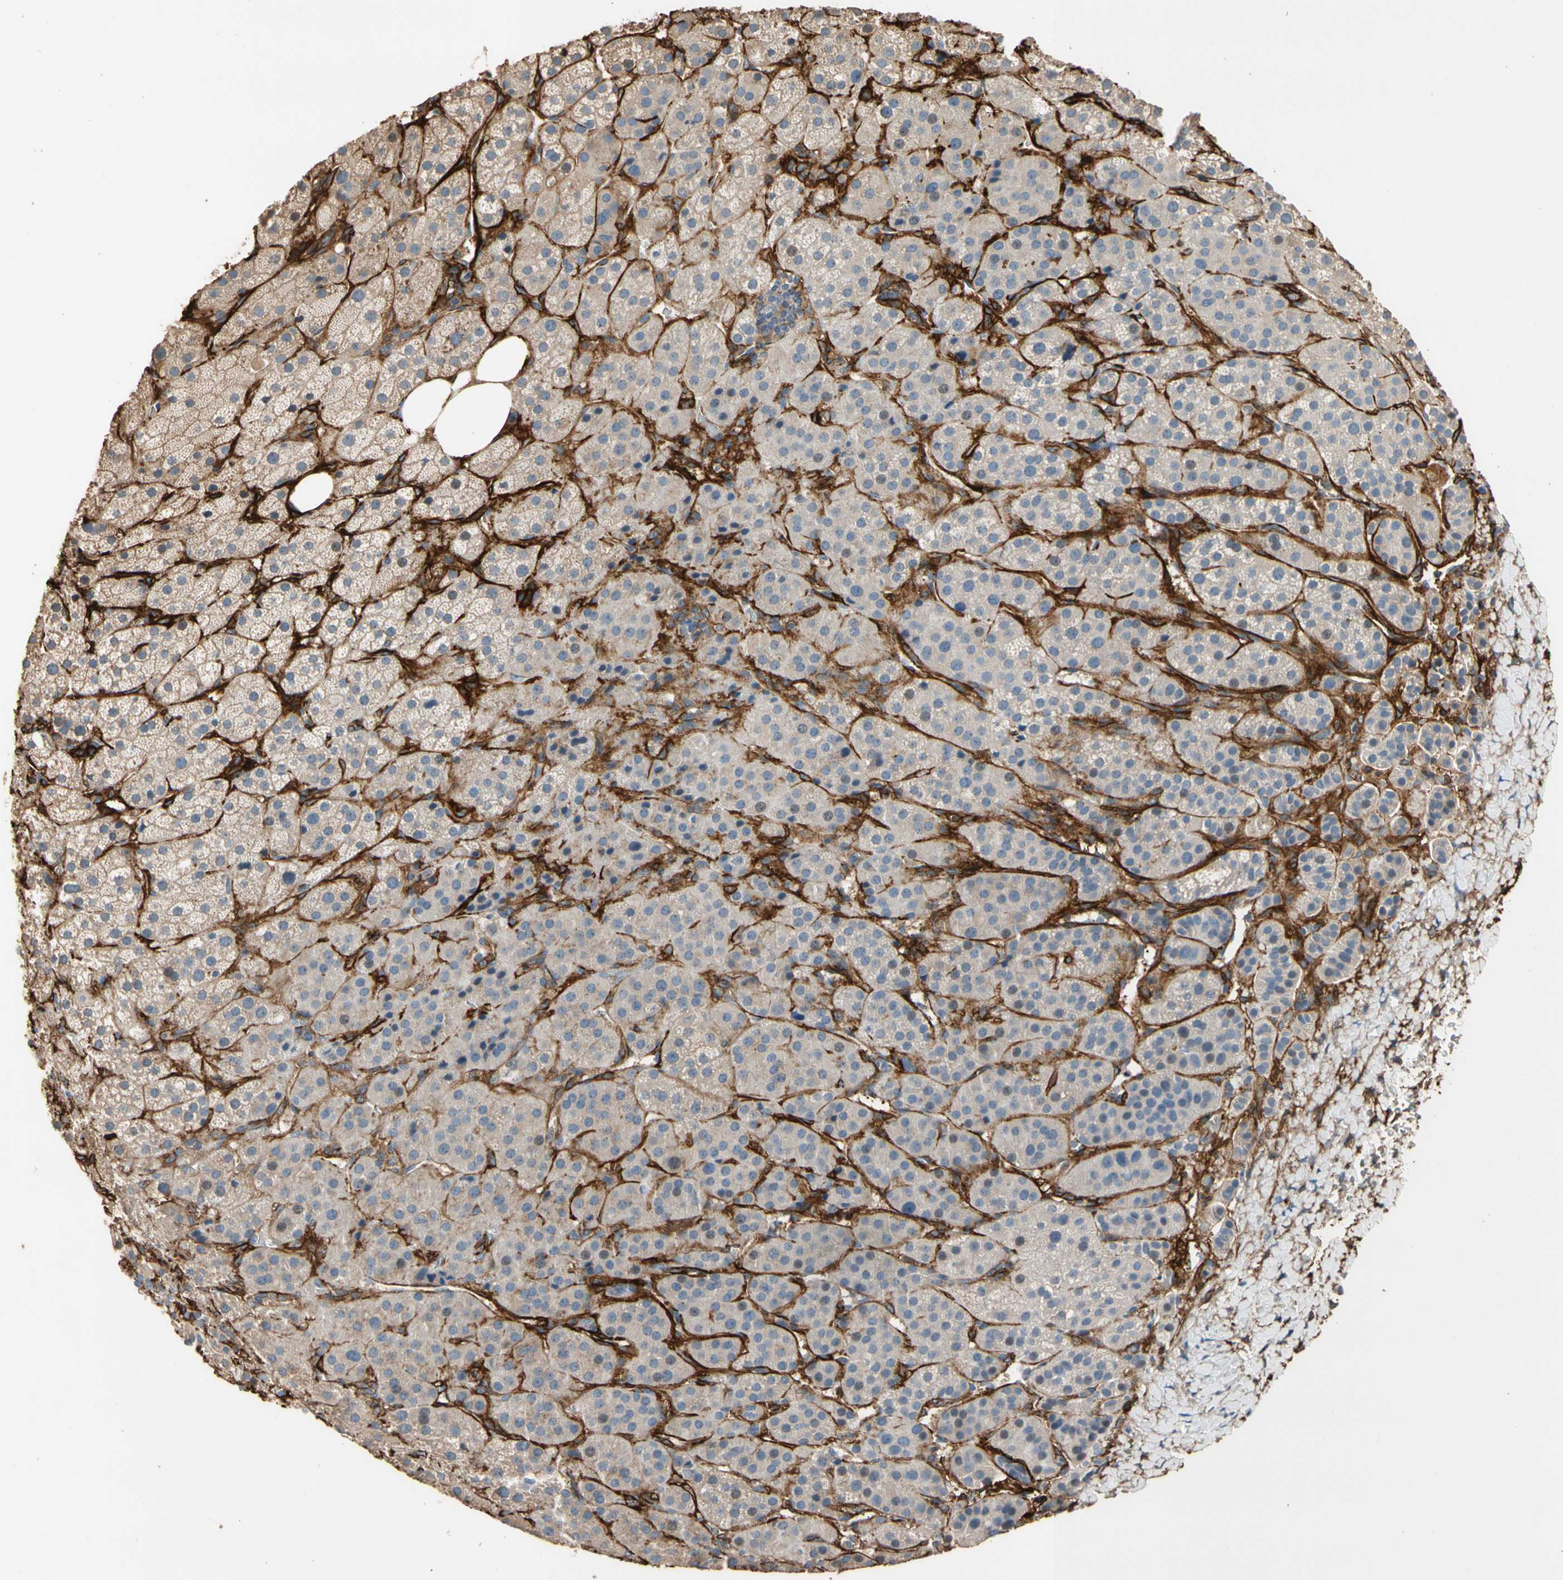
{"staining": {"intensity": "weak", "quantity": "25%-75%", "location": "cytoplasmic/membranous"}, "tissue": "adrenal gland", "cell_type": "Glandular cells", "image_type": "normal", "snomed": [{"axis": "morphology", "description": "Normal tissue, NOS"}, {"axis": "topography", "description": "Adrenal gland"}], "caption": "IHC (DAB (3,3'-diaminobenzidine)) staining of normal adrenal gland displays weak cytoplasmic/membranous protein positivity in about 25%-75% of glandular cells.", "gene": "SUSD2", "patient": {"sex": "female", "age": 57}}